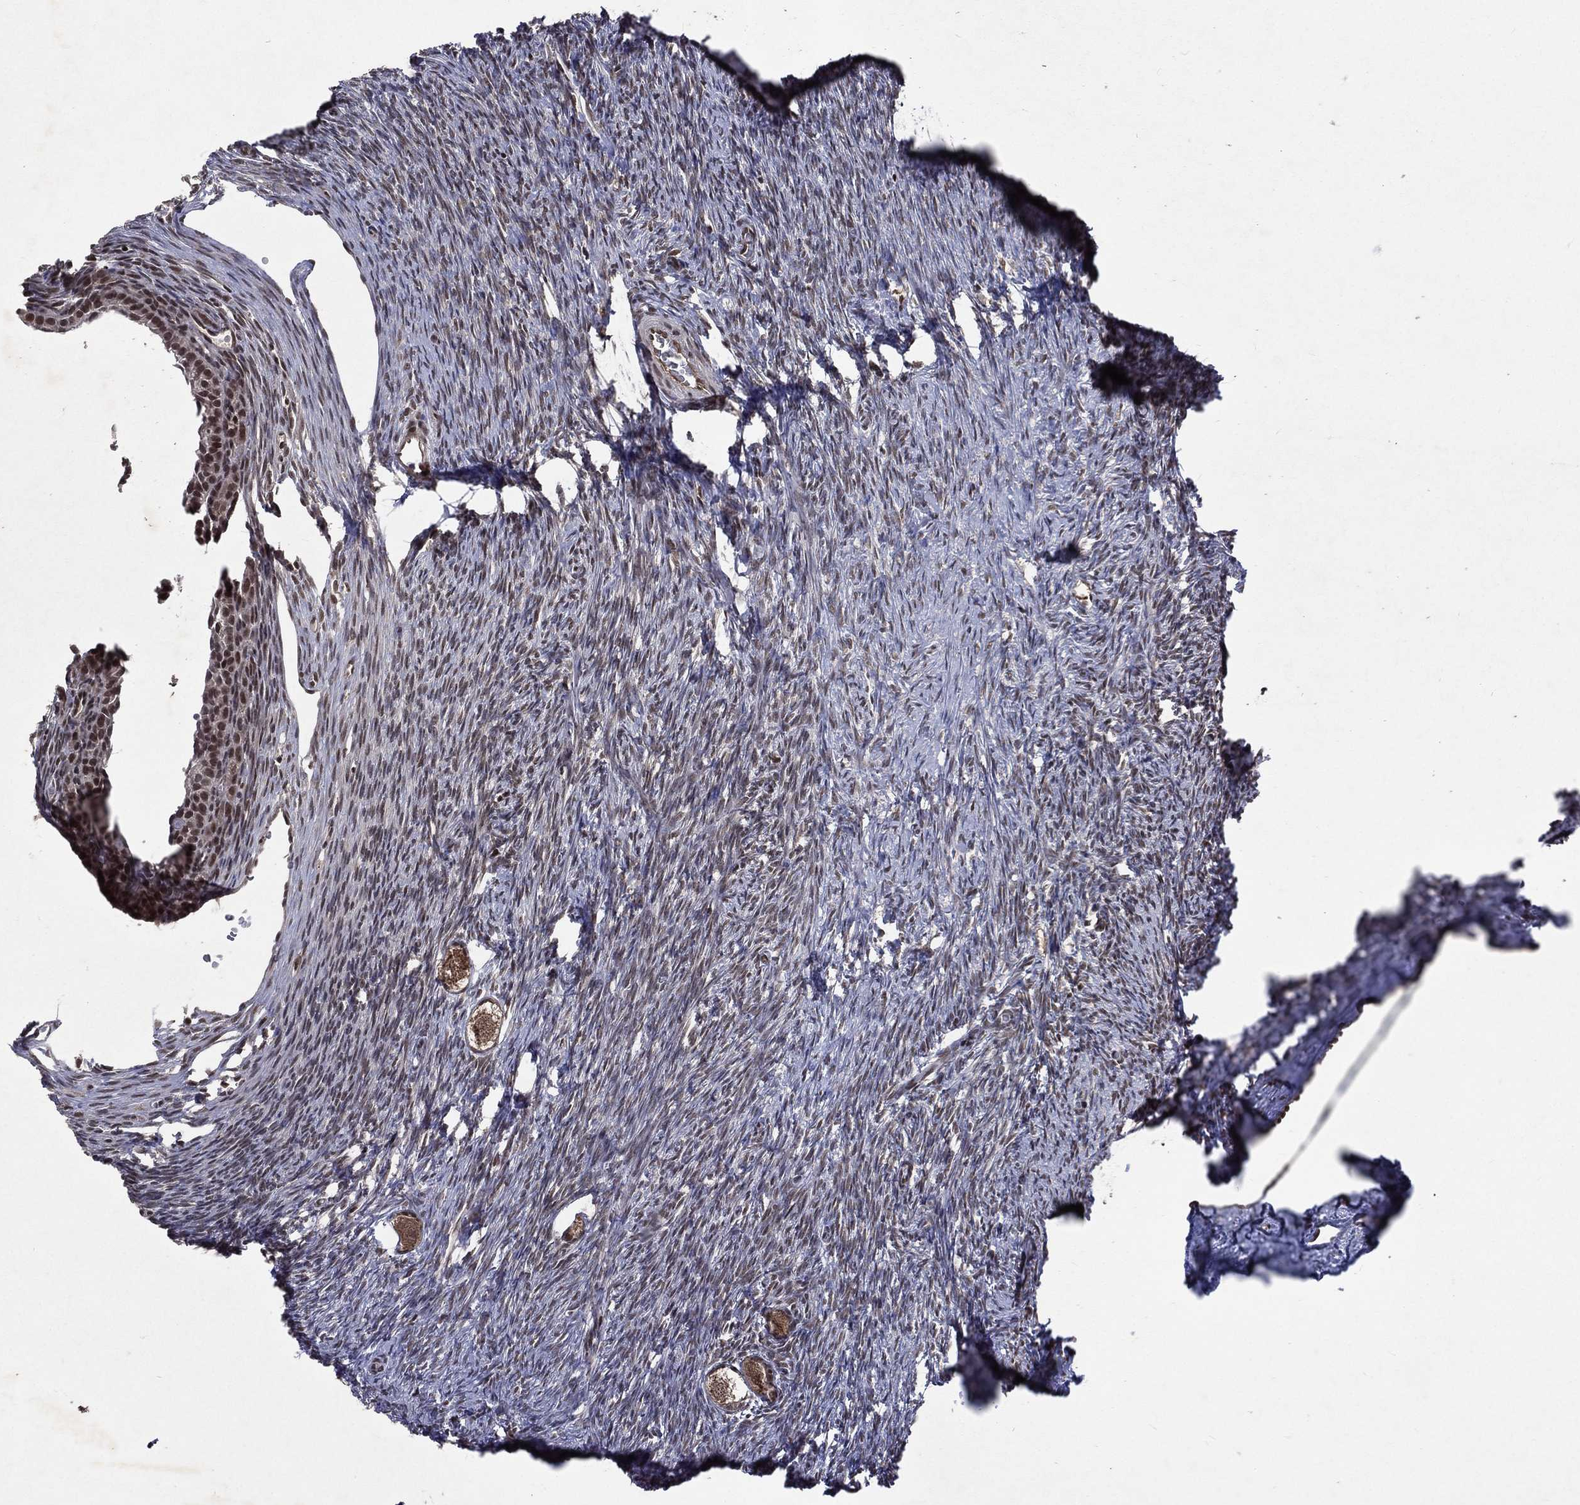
{"staining": {"intensity": "moderate", "quantity": ">75%", "location": "cytoplasmic/membranous,nuclear"}, "tissue": "ovary", "cell_type": "Follicle cells", "image_type": "normal", "snomed": [{"axis": "morphology", "description": "Normal tissue, NOS"}, {"axis": "topography", "description": "Ovary"}], "caption": "Human ovary stained for a protein (brown) displays moderate cytoplasmic/membranous,nuclear positive positivity in approximately >75% of follicle cells.", "gene": "DMAP1", "patient": {"sex": "female", "age": 27}}